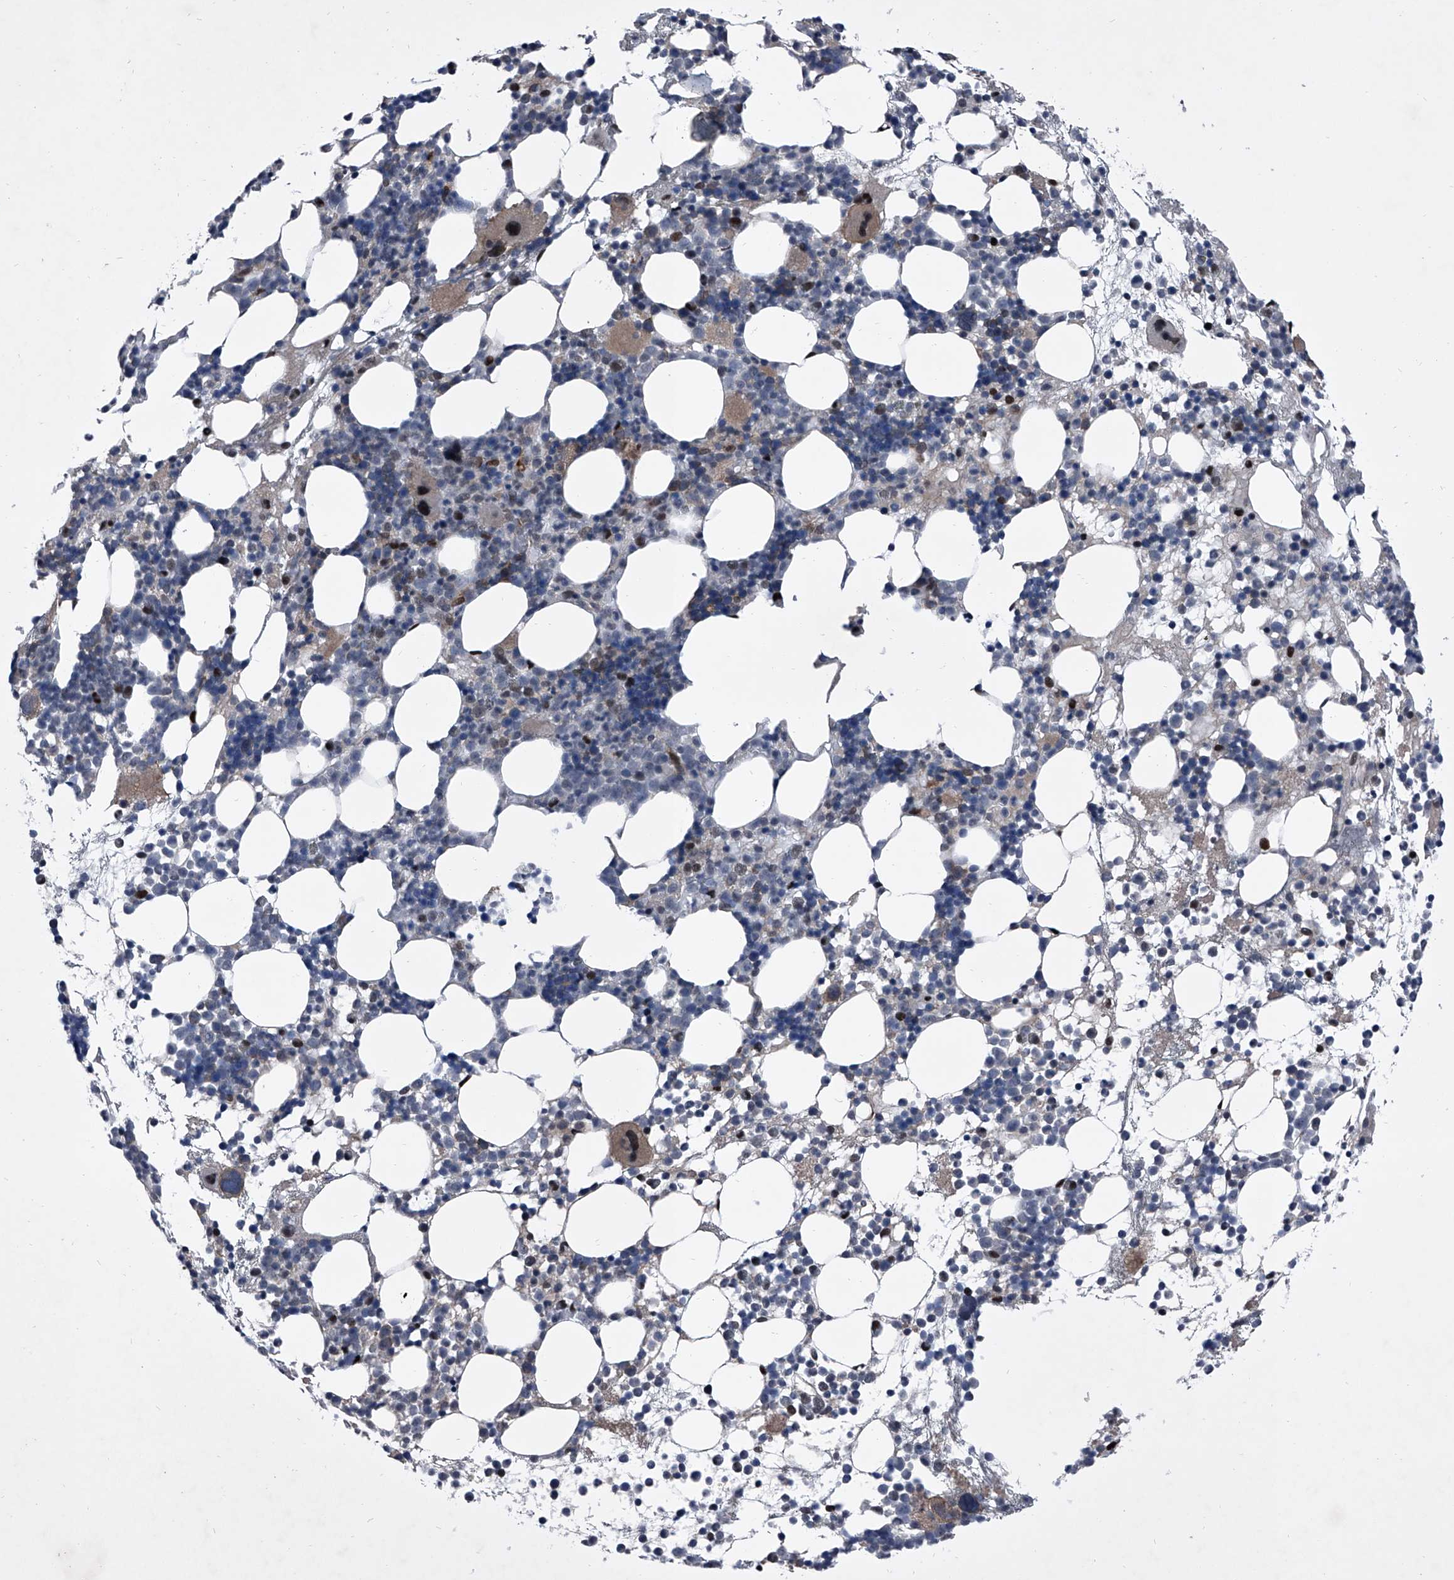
{"staining": {"intensity": "negative", "quantity": "none", "location": "none"}, "tissue": "bone marrow", "cell_type": "Hematopoietic cells", "image_type": "normal", "snomed": [{"axis": "morphology", "description": "Normal tissue, NOS"}, {"axis": "topography", "description": "Bone marrow"}], "caption": "There is no significant expression in hematopoietic cells of bone marrow. (Brightfield microscopy of DAB (3,3'-diaminobenzidine) IHC at high magnification).", "gene": "ELK4", "patient": {"sex": "female", "age": 57}}